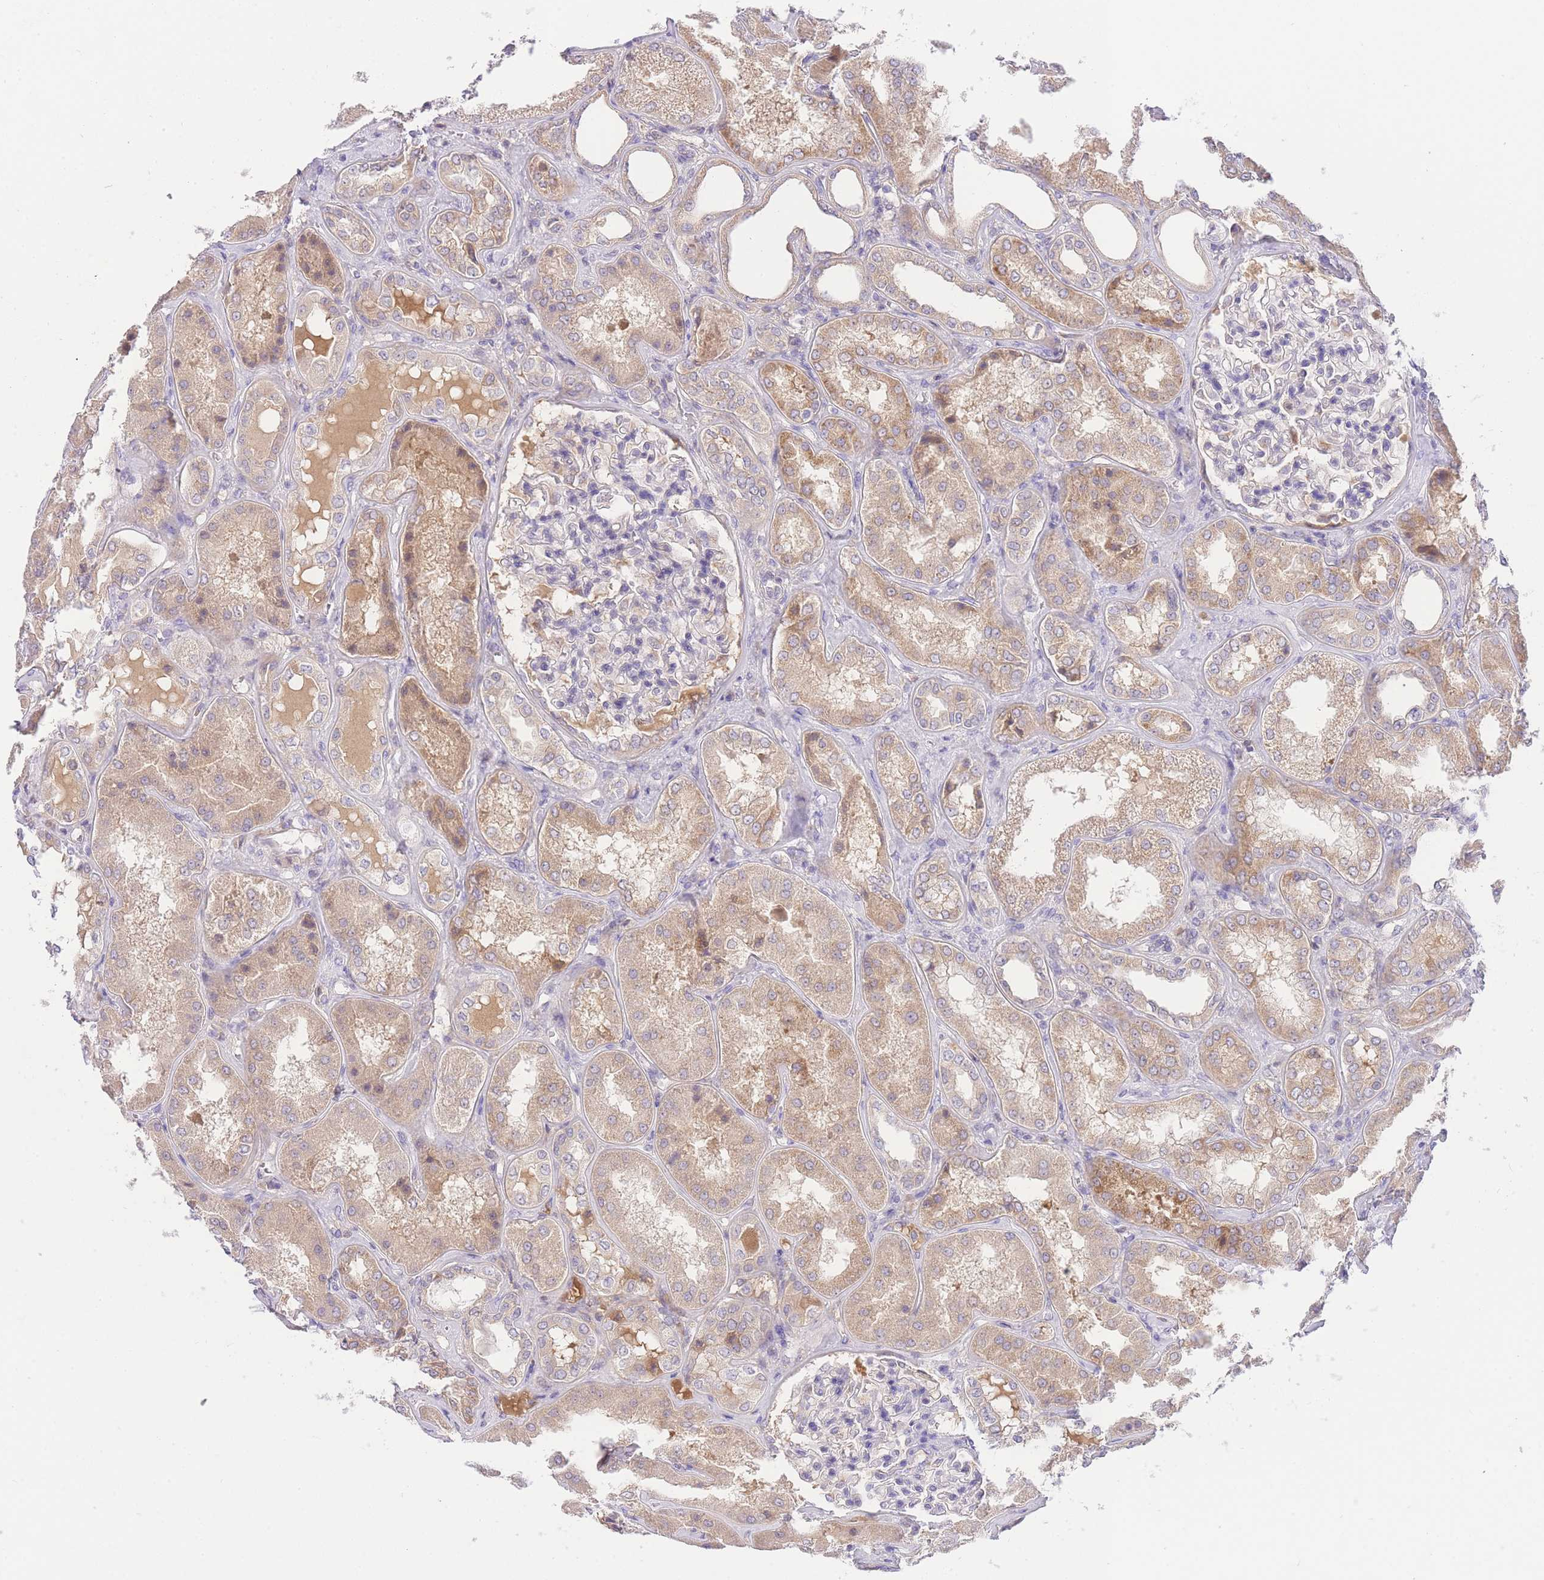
{"staining": {"intensity": "weak", "quantity": "<25%", "location": "cytoplasmic/membranous"}, "tissue": "kidney", "cell_type": "Cells in glomeruli", "image_type": "normal", "snomed": [{"axis": "morphology", "description": "Normal tissue, NOS"}, {"axis": "topography", "description": "Kidney"}], "caption": "The immunohistochemistry (IHC) histopathology image has no significant expression in cells in glomeruli of kidney.", "gene": "LIPH", "patient": {"sex": "female", "age": 56}}